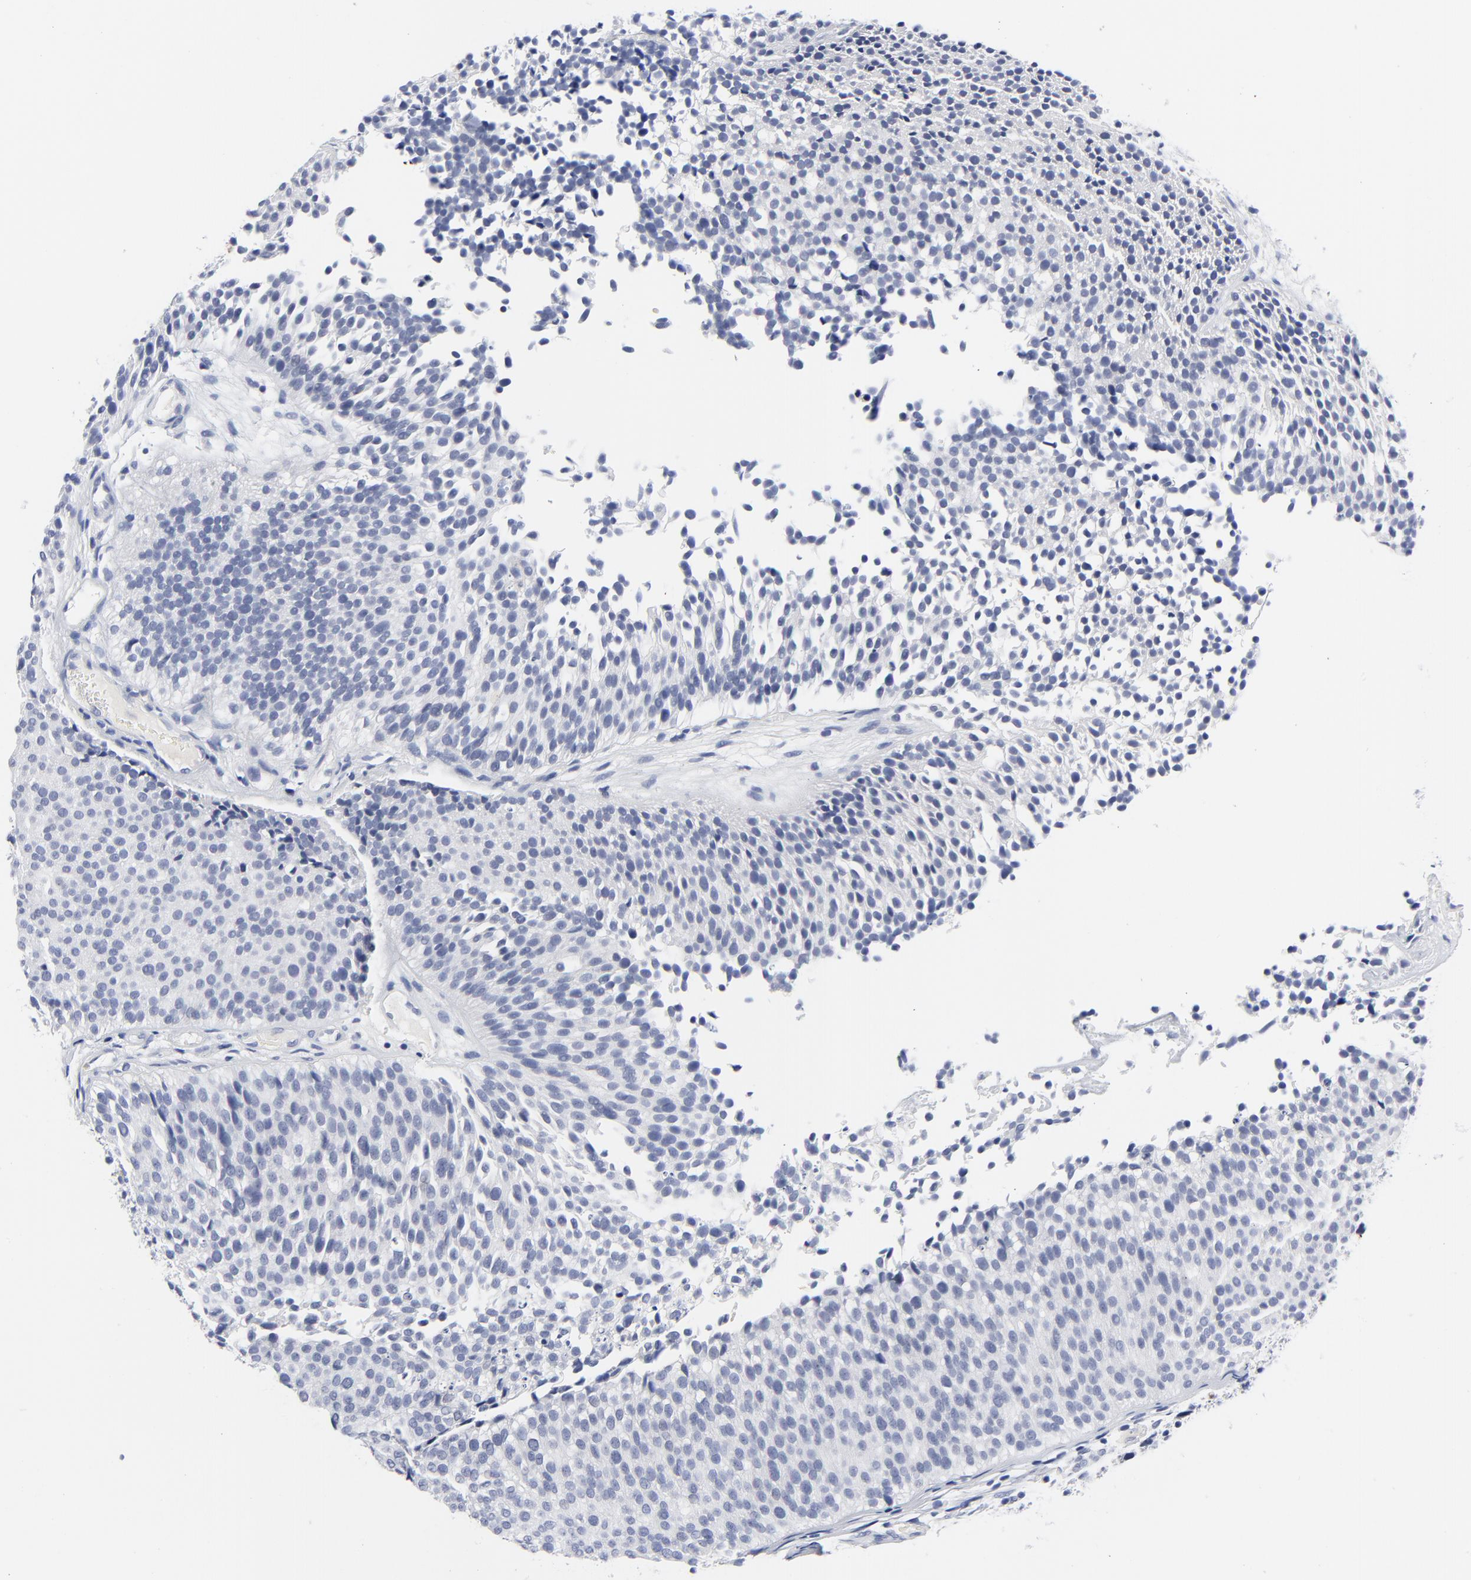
{"staining": {"intensity": "negative", "quantity": "none", "location": "none"}, "tissue": "urothelial cancer", "cell_type": "Tumor cells", "image_type": "cancer", "snomed": [{"axis": "morphology", "description": "Urothelial carcinoma, Low grade"}, {"axis": "topography", "description": "Urinary bladder"}], "caption": "Immunohistochemistry (IHC) photomicrograph of urothelial carcinoma (low-grade) stained for a protein (brown), which shows no staining in tumor cells. (DAB IHC with hematoxylin counter stain).", "gene": "CLEC4G", "patient": {"sex": "male", "age": 85}}